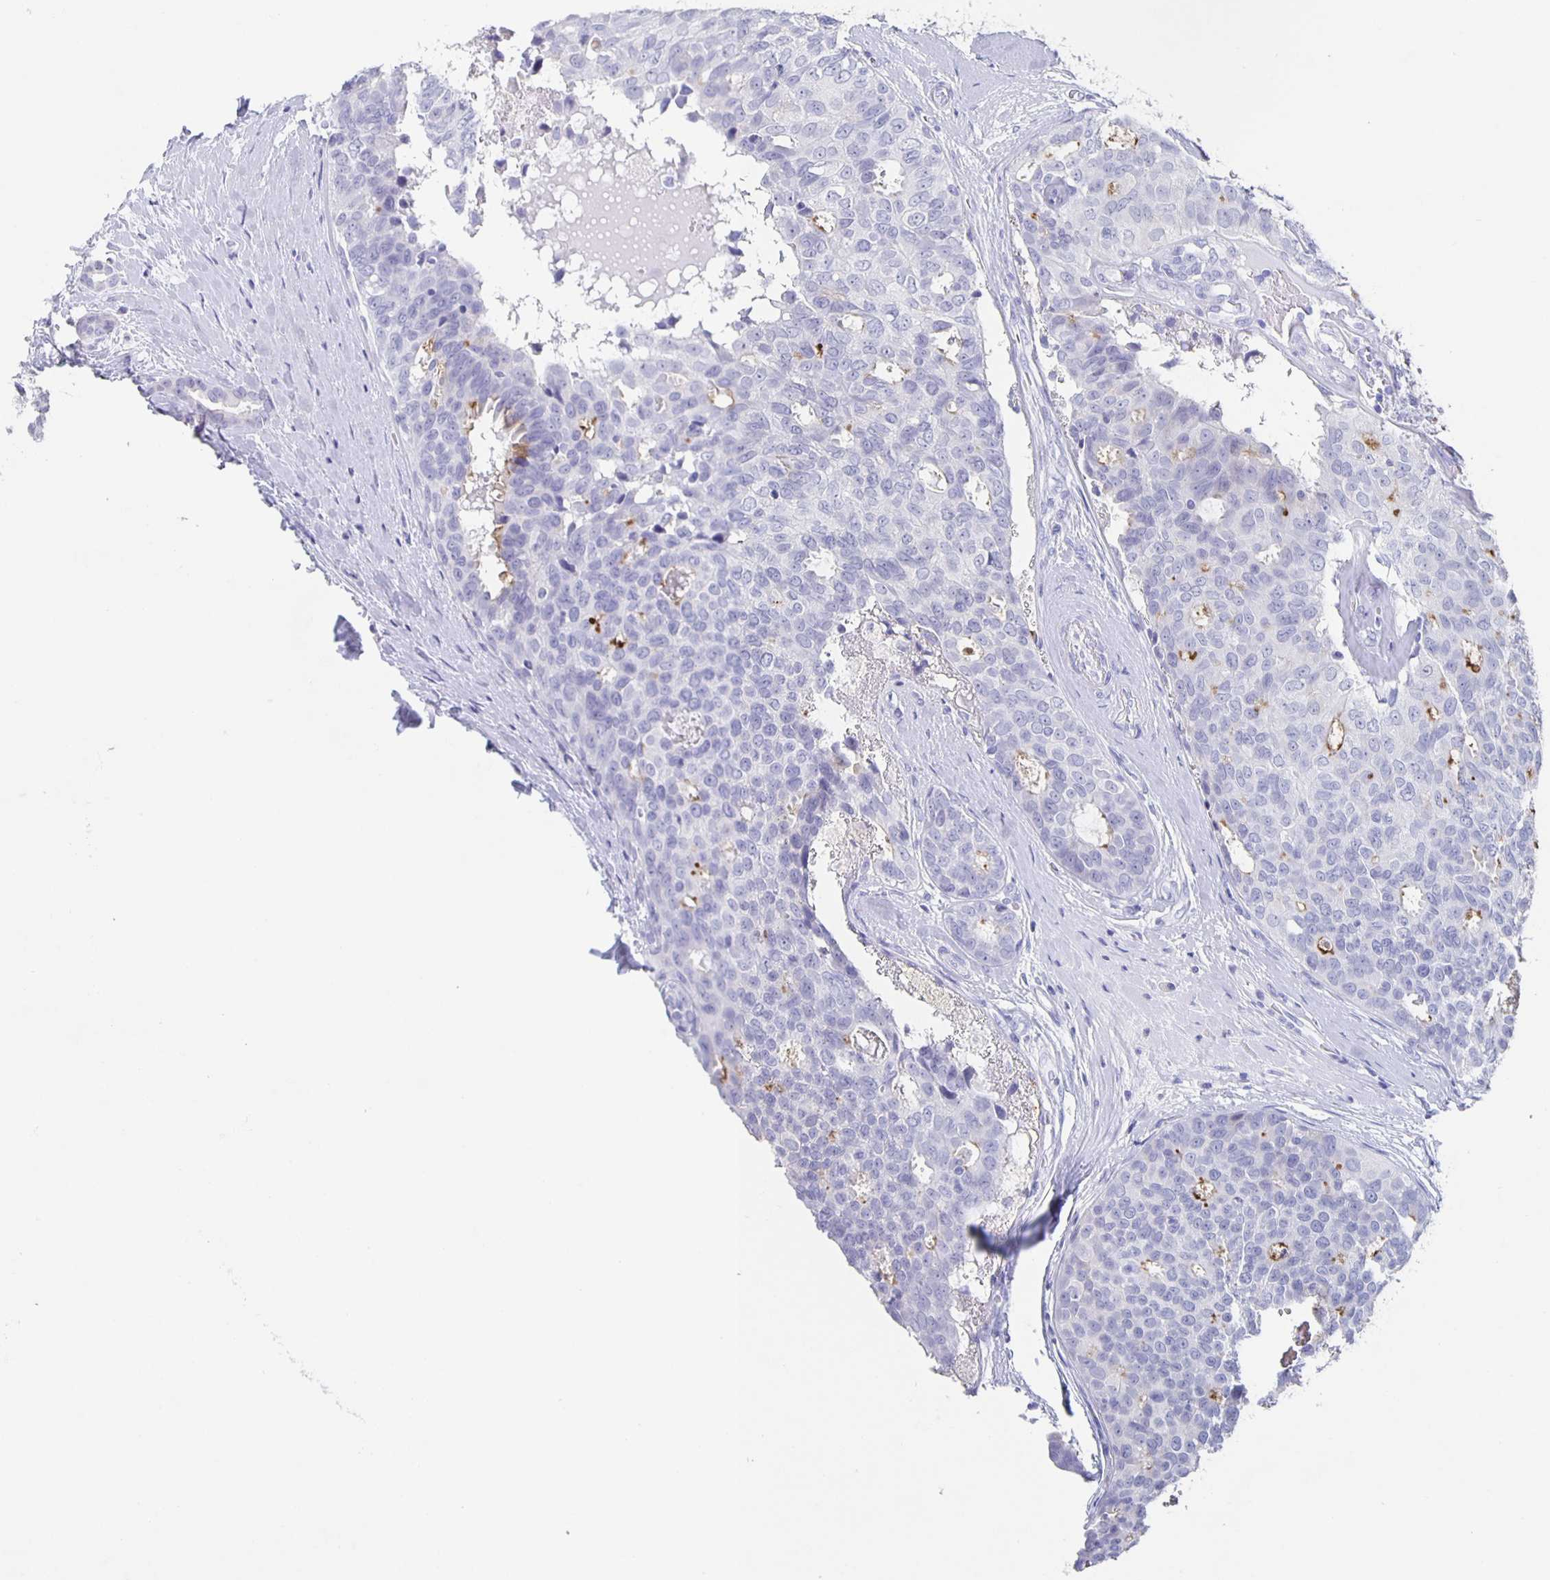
{"staining": {"intensity": "weak", "quantity": "<25%", "location": "cytoplasmic/membranous"}, "tissue": "breast cancer", "cell_type": "Tumor cells", "image_type": "cancer", "snomed": [{"axis": "morphology", "description": "Duct carcinoma"}, {"axis": "topography", "description": "Breast"}], "caption": "This is a micrograph of IHC staining of infiltrating ductal carcinoma (breast), which shows no staining in tumor cells.", "gene": "SLC34A2", "patient": {"sex": "female", "age": 45}}